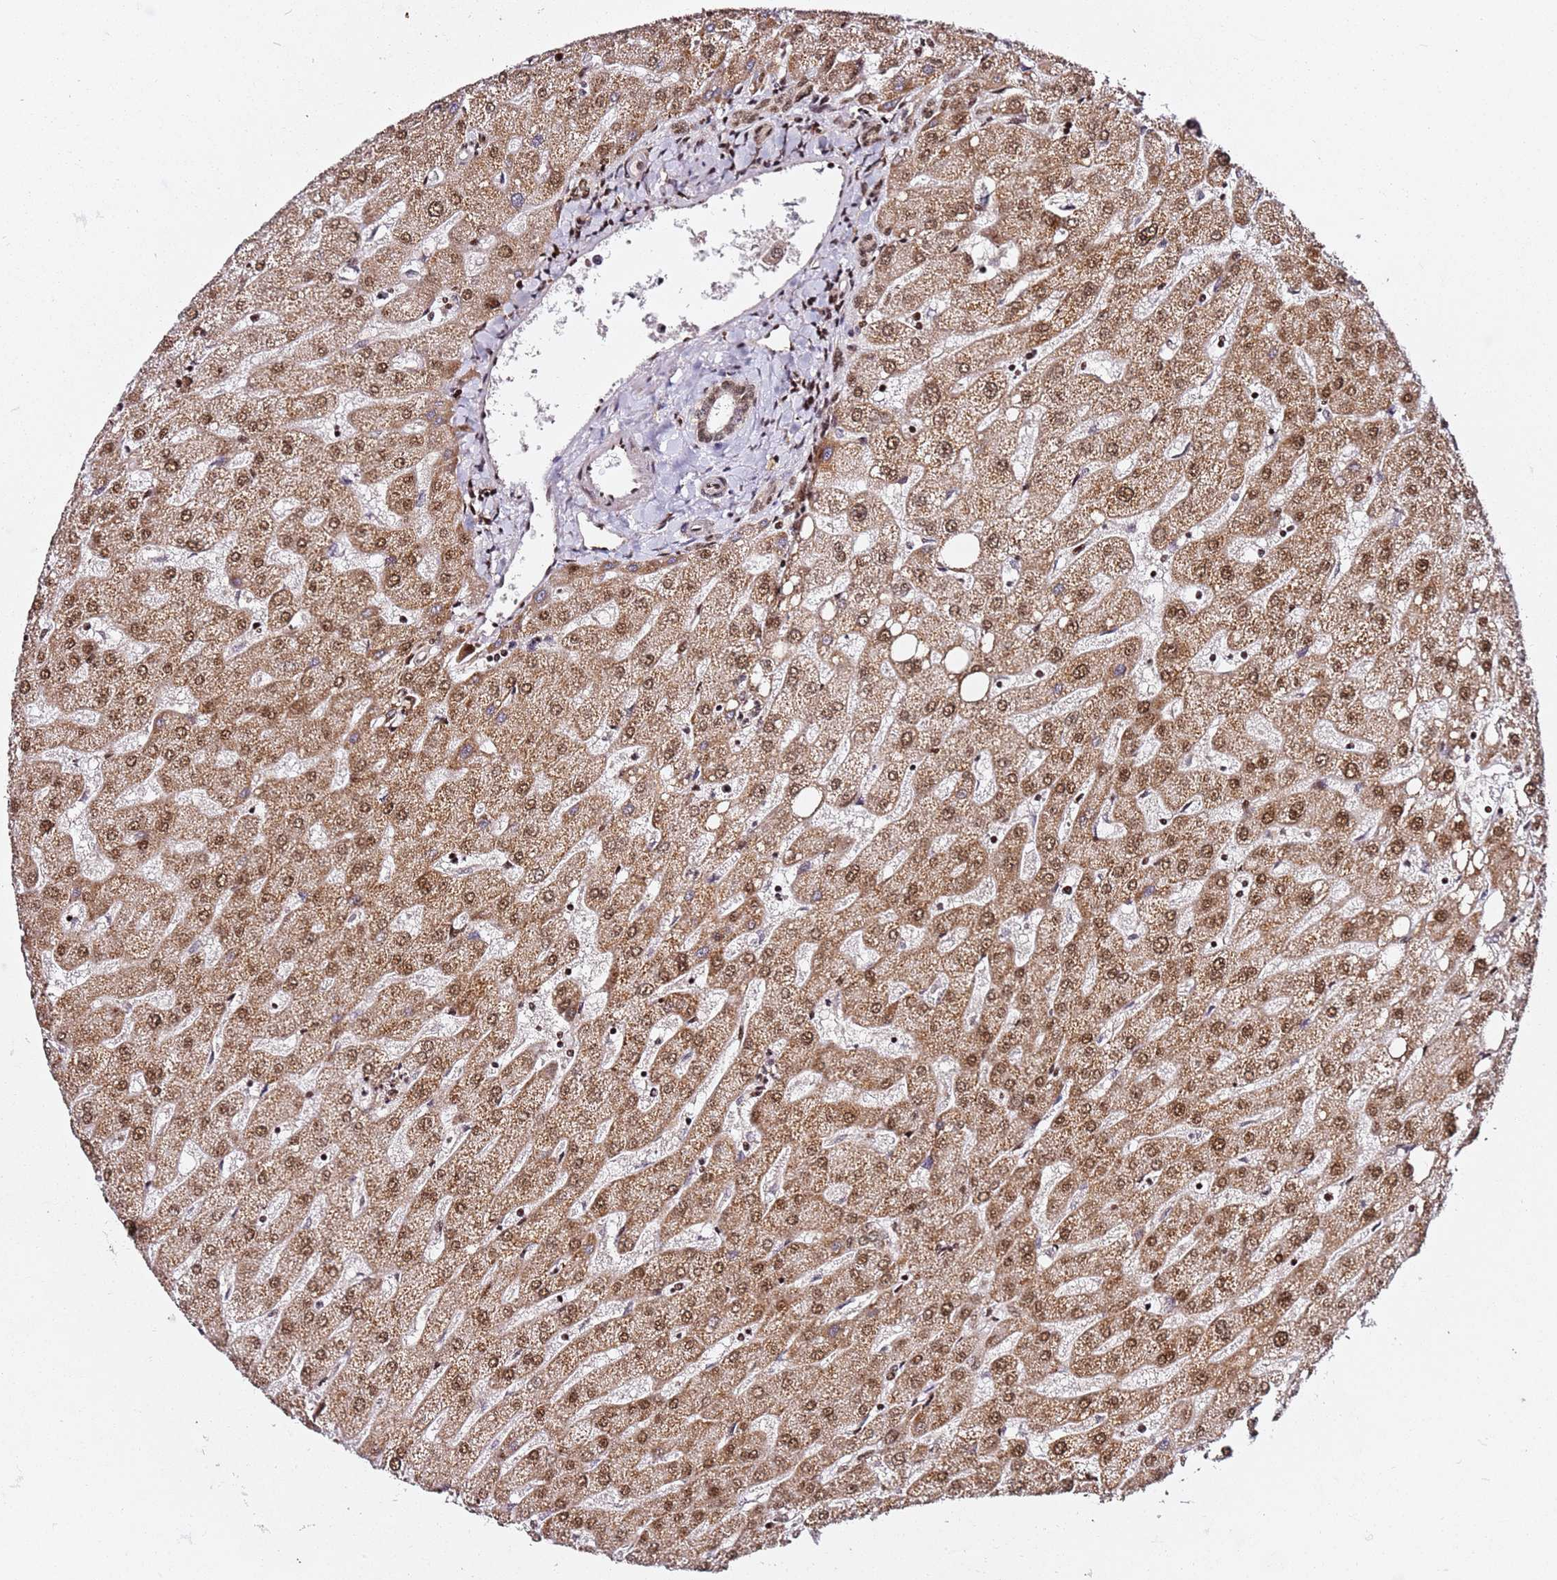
{"staining": {"intensity": "moderate", "quantity": ">75%", "location": "cytoplasmic/membranous,nuclear"}, "tissue": "liver", "cell_type": "Cholangiocytes", "image_type": "normal", "snomed": [{"axis": "morphology", "description": "Normal tissue, NOS"}, {"axis": "topography", "description": "Liver"}], "caption": "Liver stained with DAB (3,3'-diaminobenzidine) immunohistochemistry exhibits medium levels of moderate cytoplasmic/membranous,nuclear positivity in approximately >75% of cholangiocytes.", "gene": "TP53AIP1", "patient": {"sex": "male", "age": 67}}